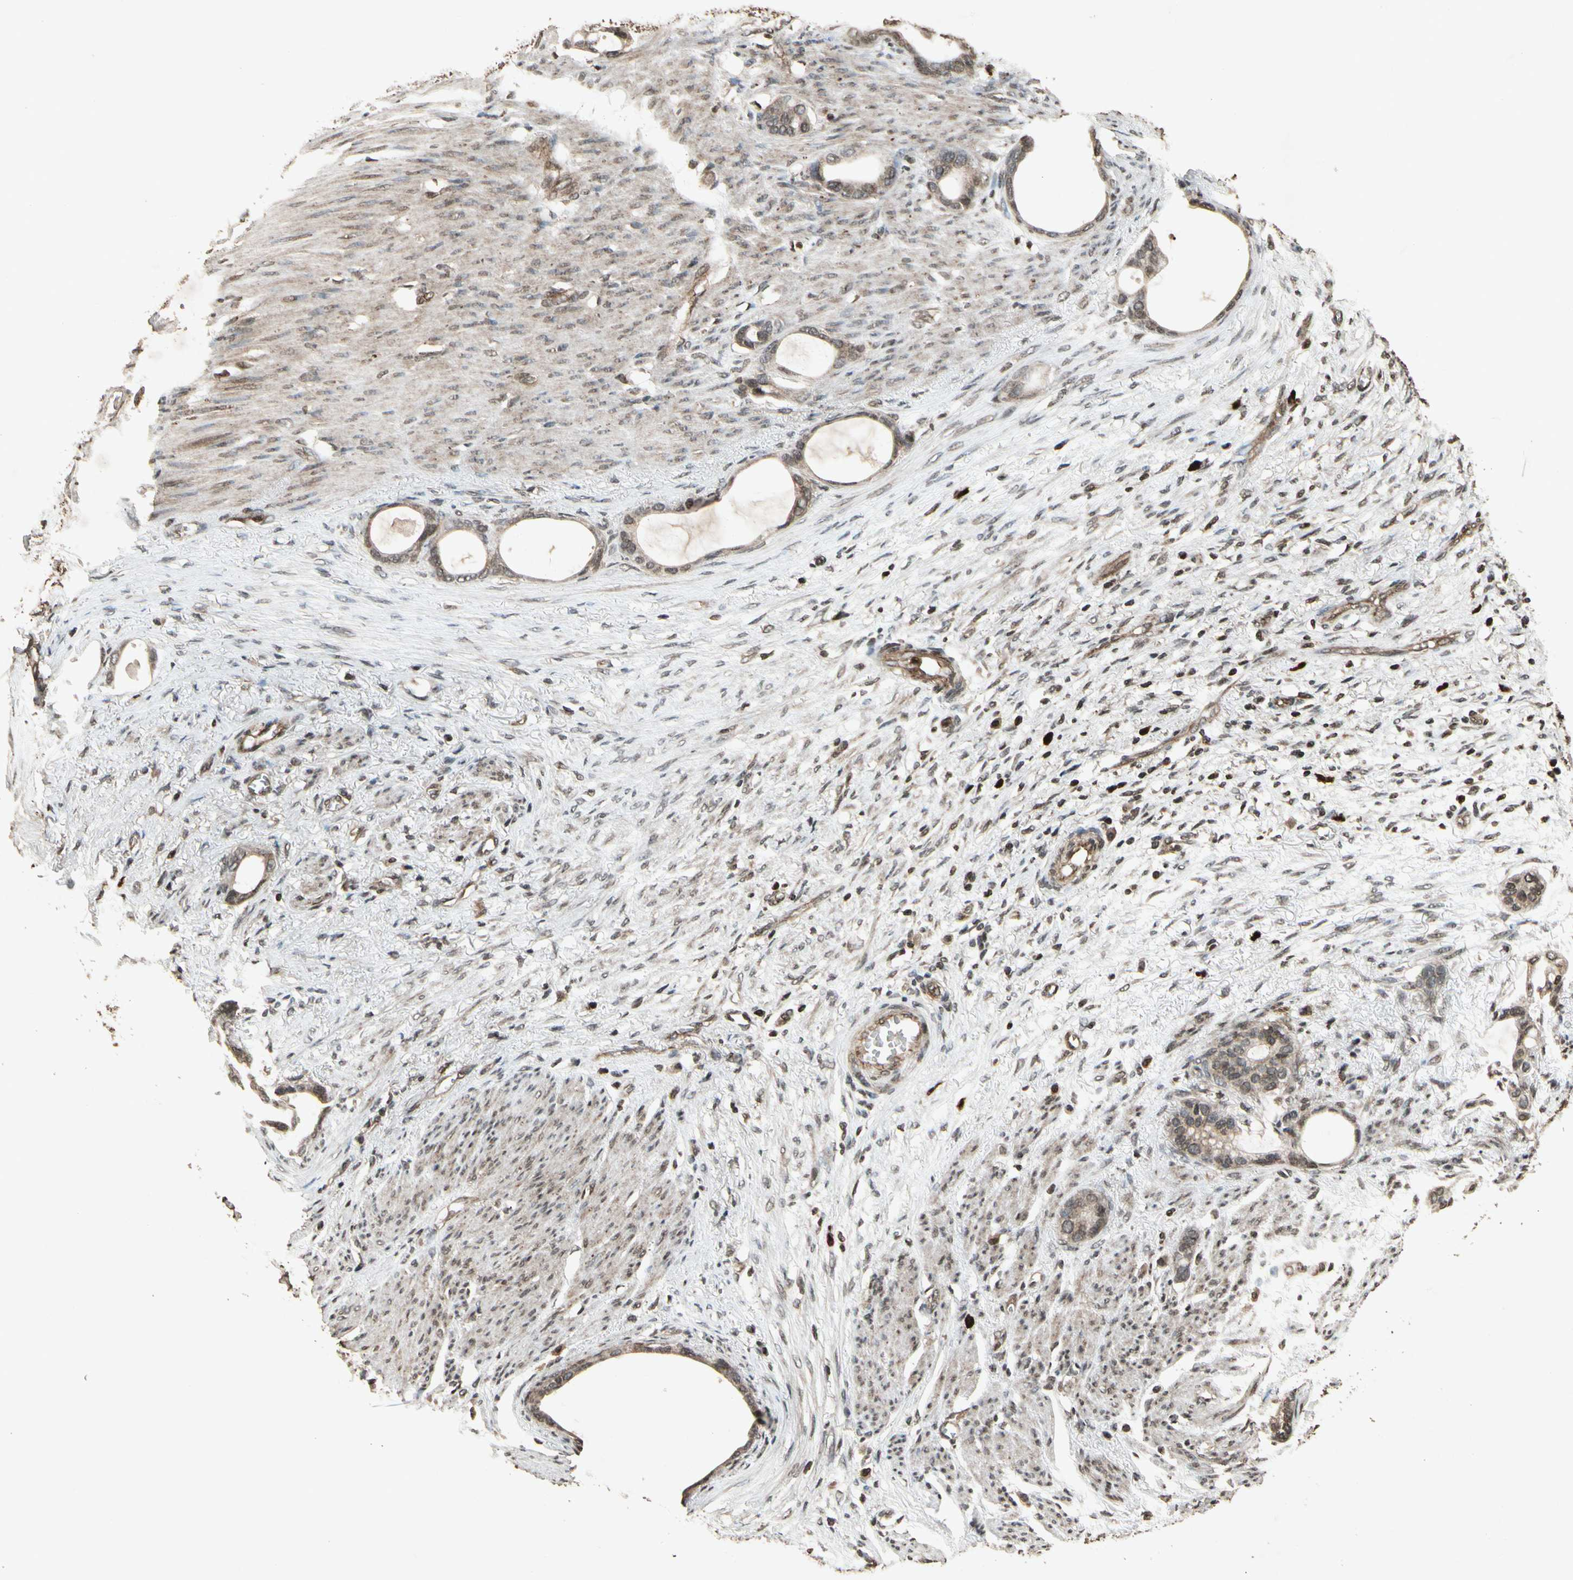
{"staining": {"intensity": "moderate", "quantity": ">75%", "location": "cytoplasmic/membranous"}, "tissue": "stomach cancer", "cell_type": "Tumor cells", "image_type": "cancer", "snomed": [{"axis": "morphology", "description": "Adenocarcinoma, NOS"}, {"axis": "topography", "description": "Stomach"}], "caption": "About >75% of tumor cells in human stomach adenocarcinoma reveal moderate cytoplasmic/membranous protein positivity as visualized by brown immunohistochemical staining.", "gene": "GLRX", "patient": {"sex": "female", "age": 75}}